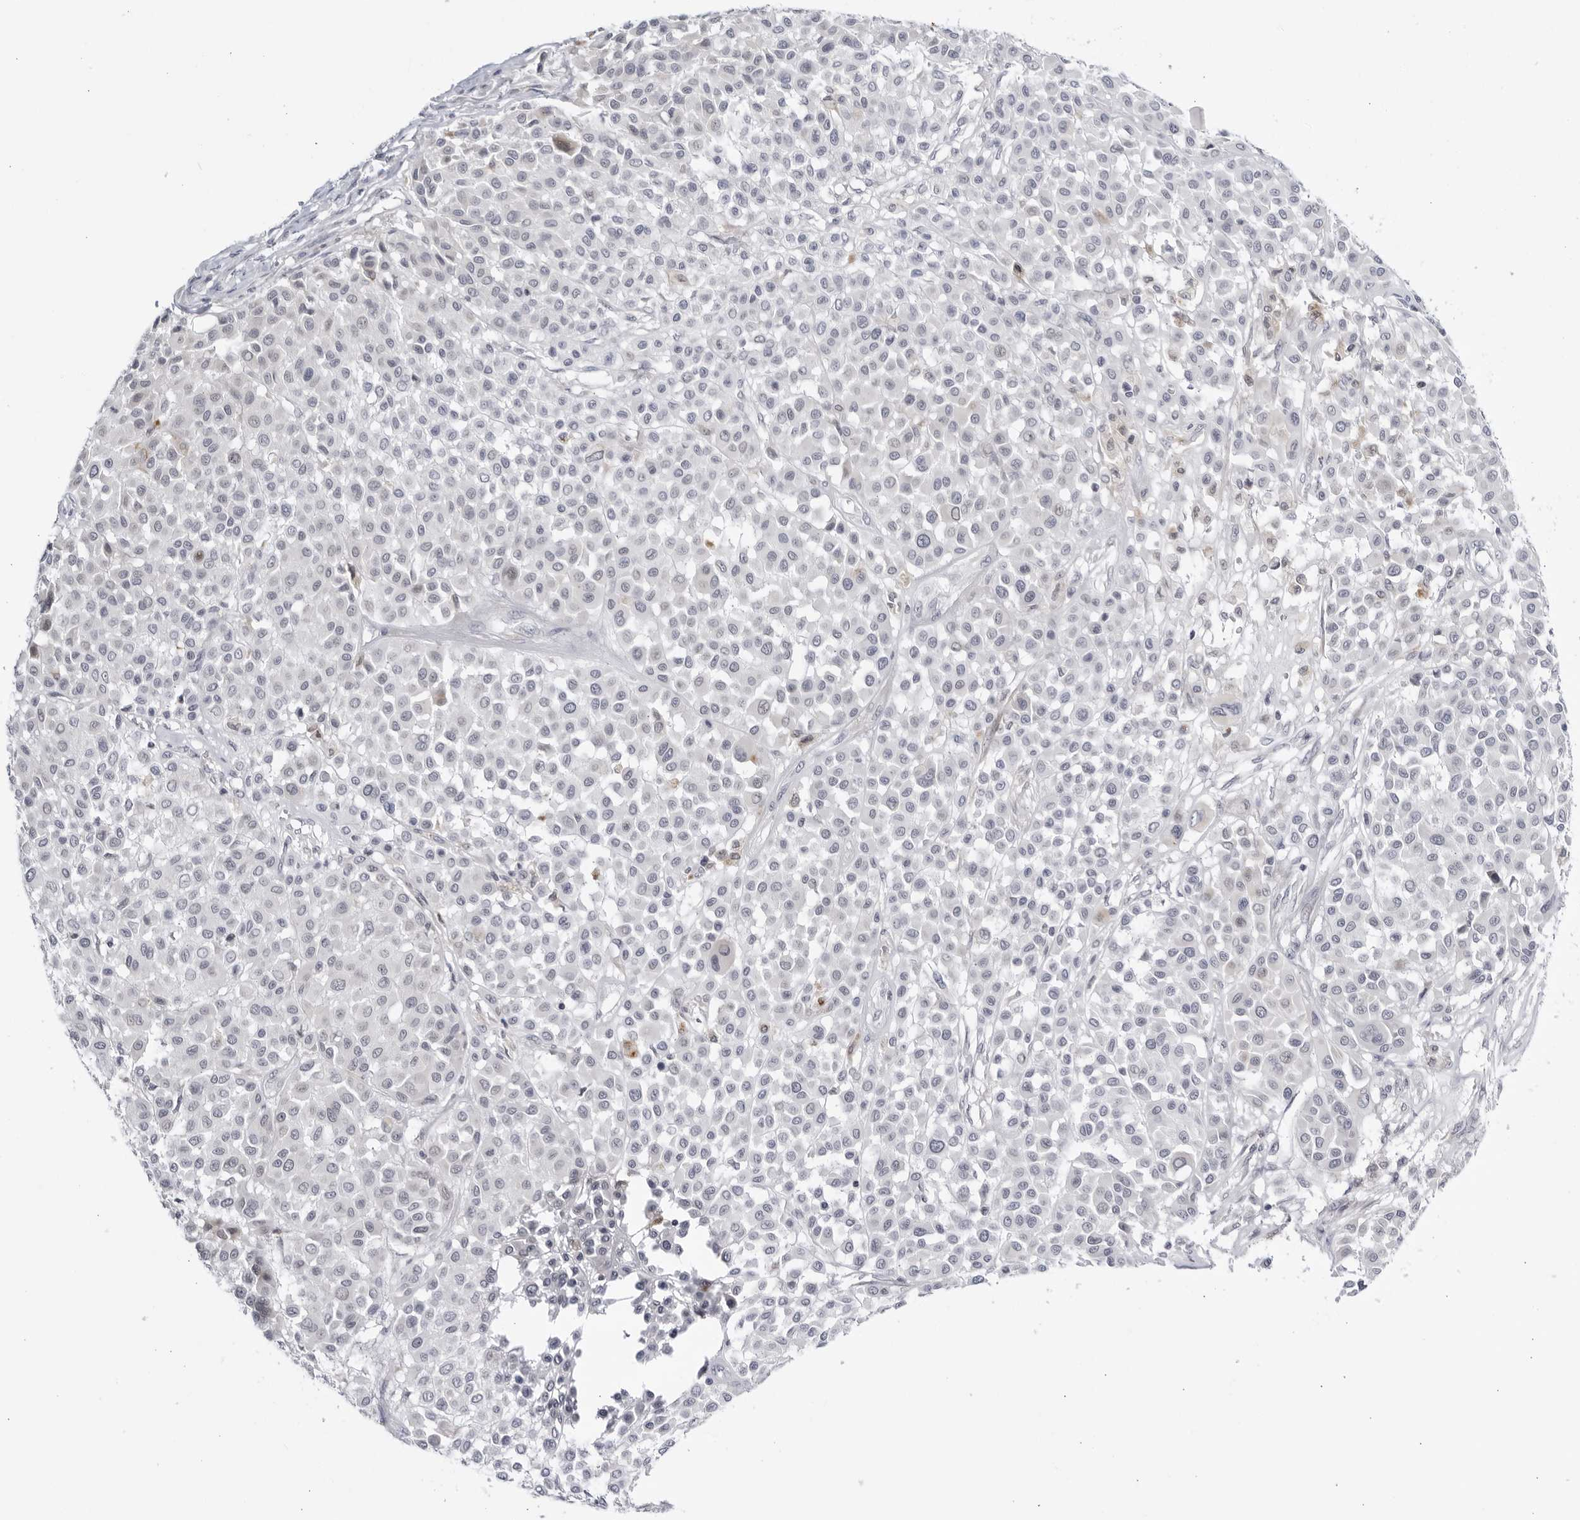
{"staining": {"intensity": "negative", "quantity": "none", "location": "none"}, "tissue": "melanoma", "cell_type": "Tumor cells", "image_type": "cancer", "snomed": [{"axis": "morphology", "description": "Malignant melanoma, Metastatic site"}, {"axis": "topography", "description": "Soft tissue"}], "caption": "DAB (3,3'-diaminobenzidine) immunohistochemical staining of melanoma demonstrates no significant positivity in tumor cells.", "gene": "CNBD1", "patient": {"sex": "male", "age": 41}}